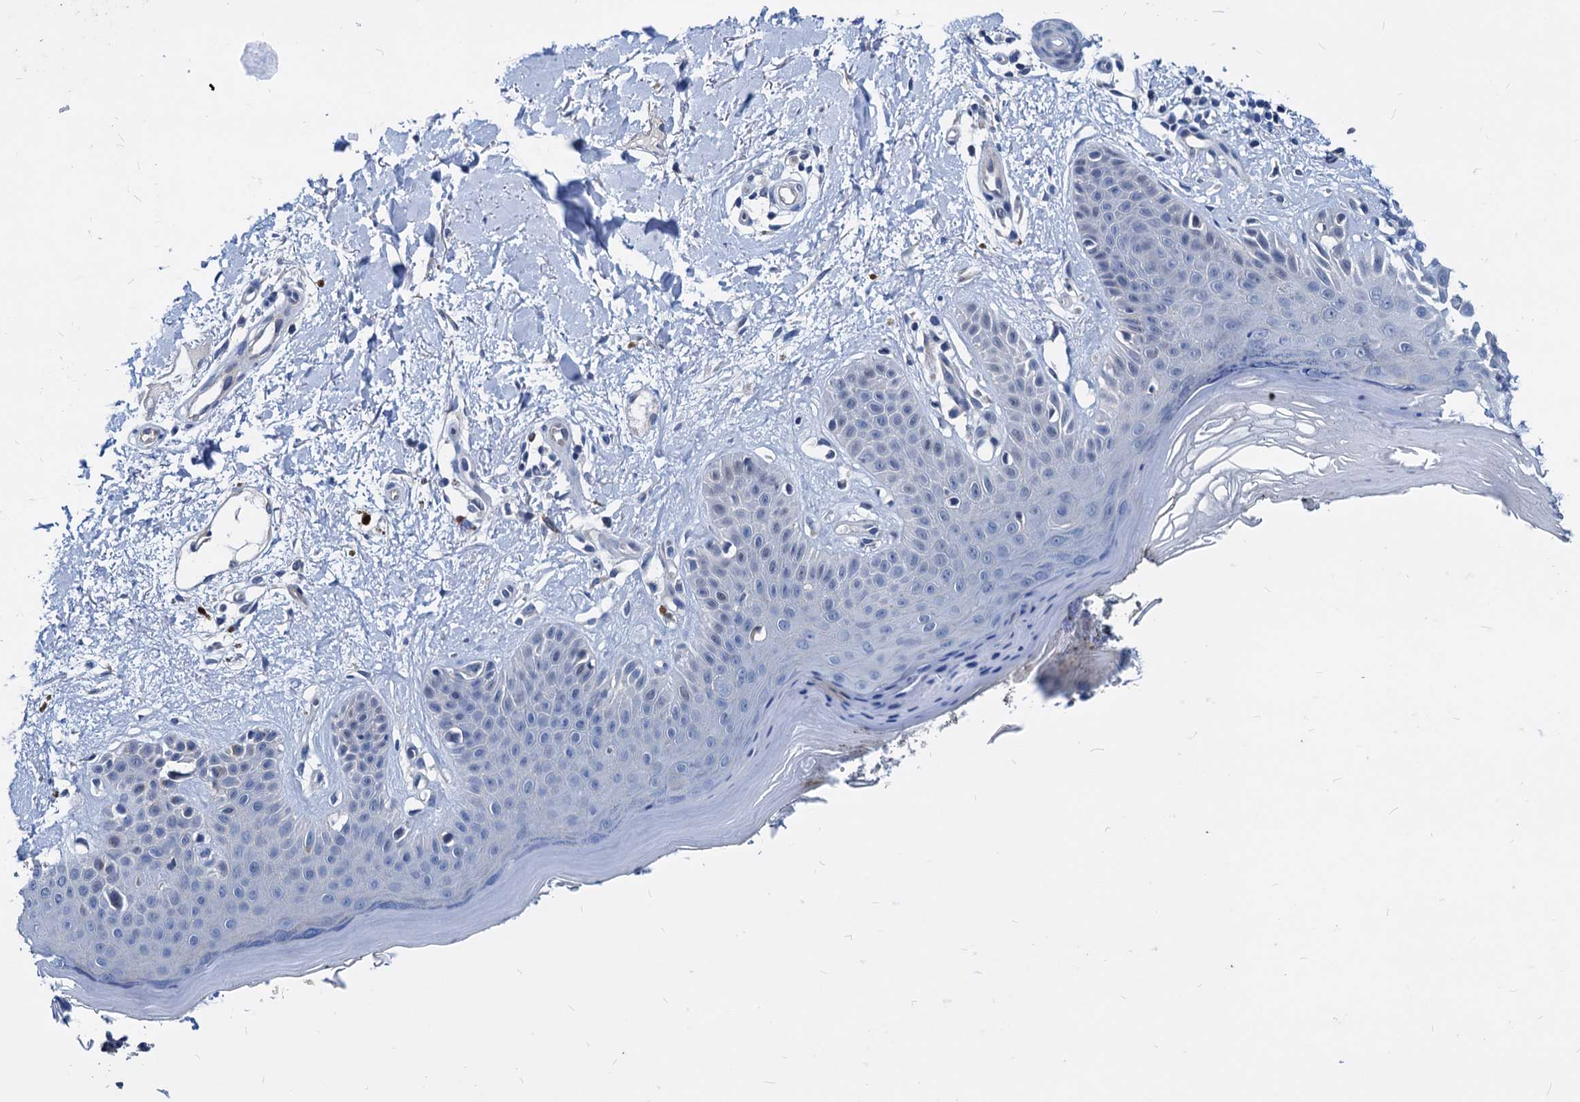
{"staining": {"intensity": "negative", "quantity": "none", "location": "none"}, "tissue": "skin", "cell_type": "Fibroblasts", "image_type": "normal", "snomed": [{"axis": "morphology", "description": "Normal tissue, NOS"}, {"axis": "topography", "description": "Skin"}], "caption": "High magnification brightfield microscopy of benign skin stained with DAB (brown) and counterstained with hematoxylin (blue): fibroblasts show no significant expression. (Stains: DAB immunohistochemistry (IHC) with hematoxylin counter stain, Microscopy: brightfield microscopy at high magnification).", "gene": "HSF2", "patient": {"sex": "female", "age": 64}}